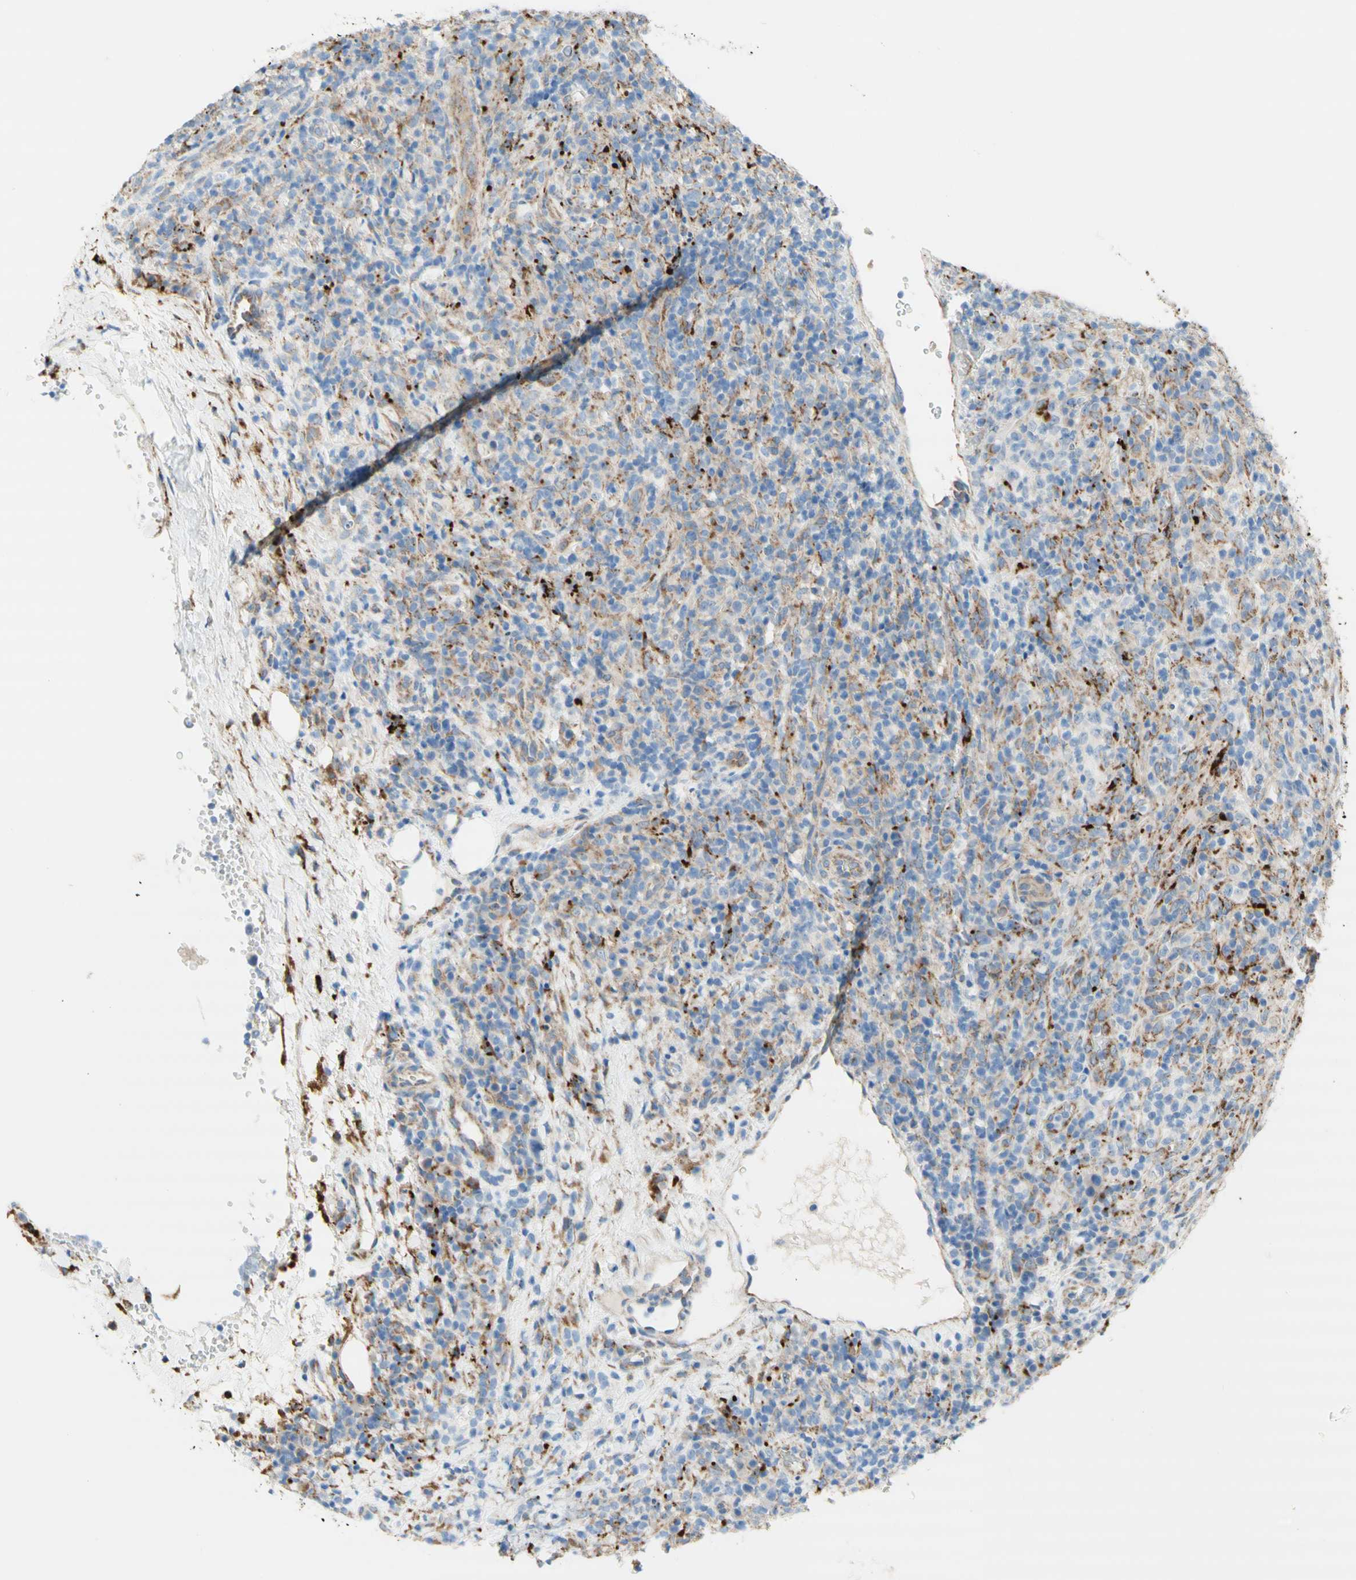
{"staining": {"intensity": "negative", "quantity": "none", "location": "none"}, "tissue": "lymphoma", "cell_type": "Tumor cells", "image_type": "cancer", "snomed": [{"axis": "morphology", "description": "Malignant lymphoma, non-Hodgkin's type, High grade"}, {"axis": "topography", "description": "Lymph node"}], "caption": "Lymphoma was stained to show a protein in brown. There is no significant expression in tumor cells.", "gene": "URB2", "patient": {"sex": "female", "age": 76}}